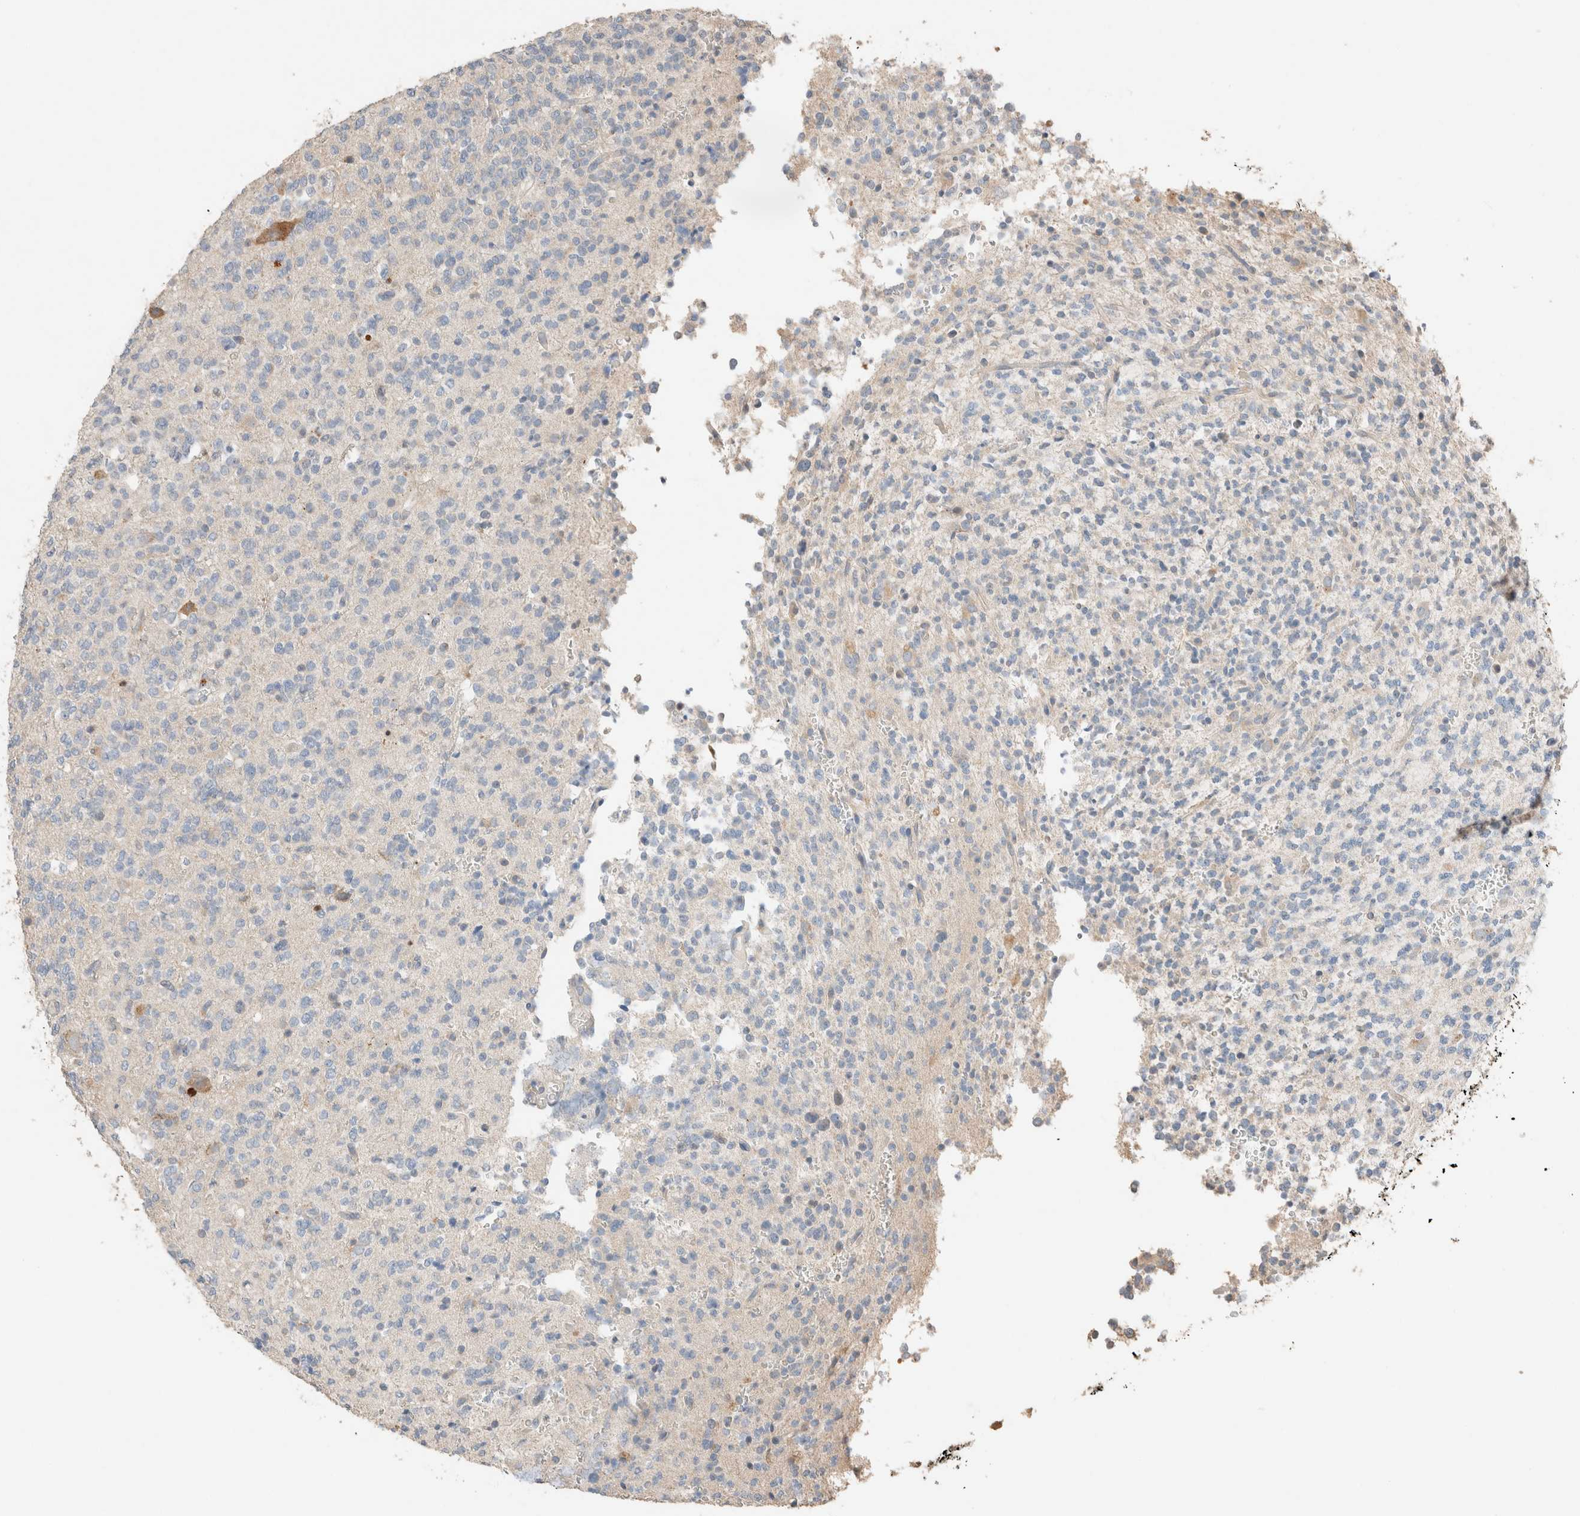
{"staining": {"intensity": "negative", "quantity": "none", "location": "none"}, "tissue": "glioma", "cell_type": "Tumor cells", "image_type": "cancer", "snomed": [{"axis": "morphology", "description": "Glioma, malignant, Low grade"}, {"axis": "topography", "description": "Brain"}], "caption": "A histopathology image of low-grade glioma (malignant) stained for a protein shows no brown staining in tumor cells.", "gene": "TUBD1", "patient": {"sex": "male", "age": 38}}